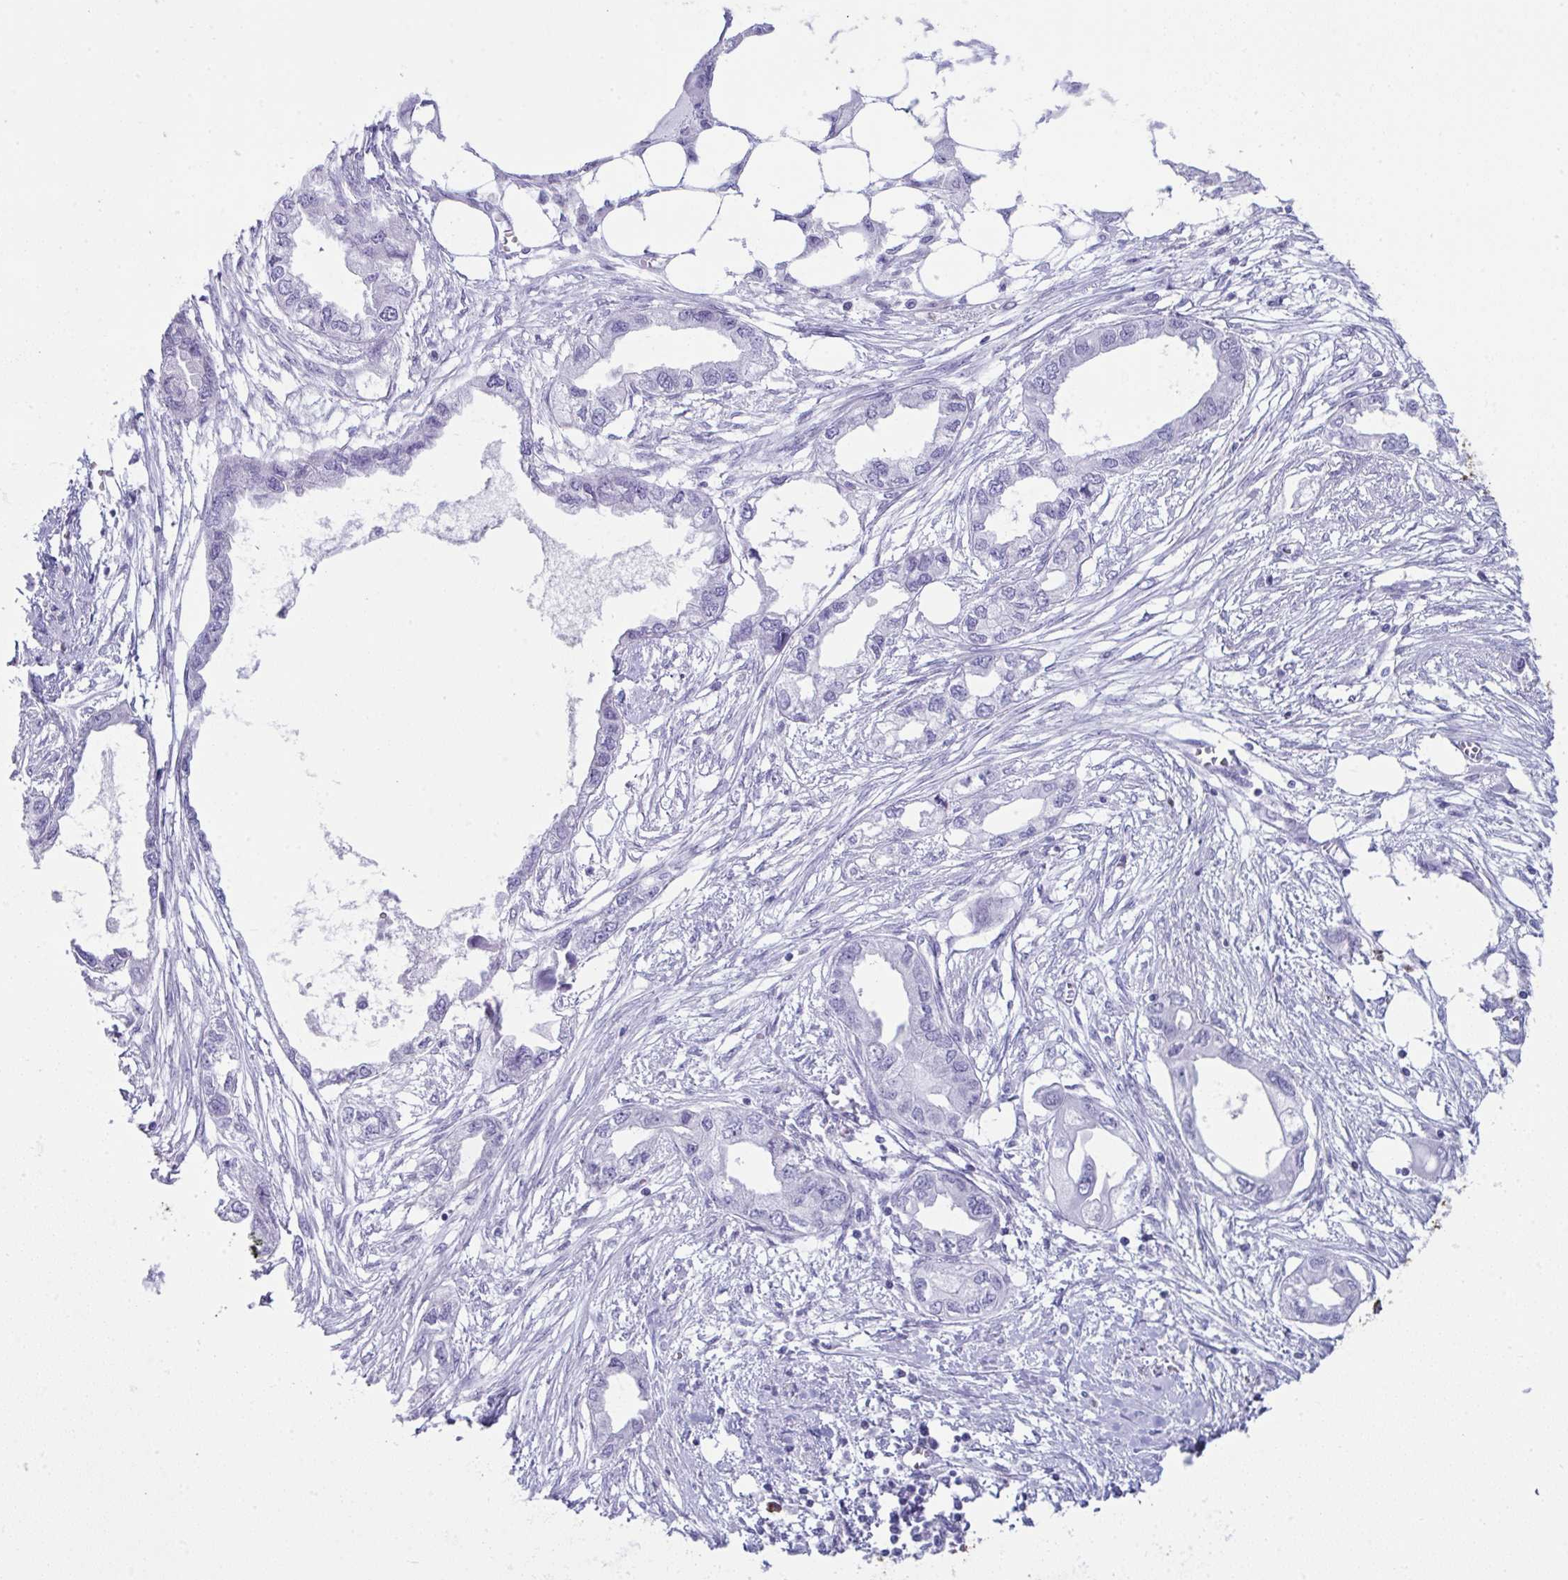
{"staining": {"intensity": "negative", "quantity": "none", "location": "none"}, "tissue": "endometrial cancer", "cell_type": "Tumor cells", "image_type": "cancer", "snomed": [{"axis": "morphology", "description": "Adenocarcinoma, NOS"}, {"axis": "morphology", "description": "Adenocarcinoma, metastatic, NOS"}, {"axis": "topography", "description": "Adipose tissue"}, {"axis": "topography", "description": "Endometrium"}], "caption": "An IHC micrograph of endometrial cancer is shown. There is no staining in tumor cells of endometrial cancer. Brightfield microscopy of IHC stained with DAB (brown) and hematoxylin (blue), captured at high magnification.", "gene": "JCHAIN", "patient": {"sex": "female", "age": 67}}